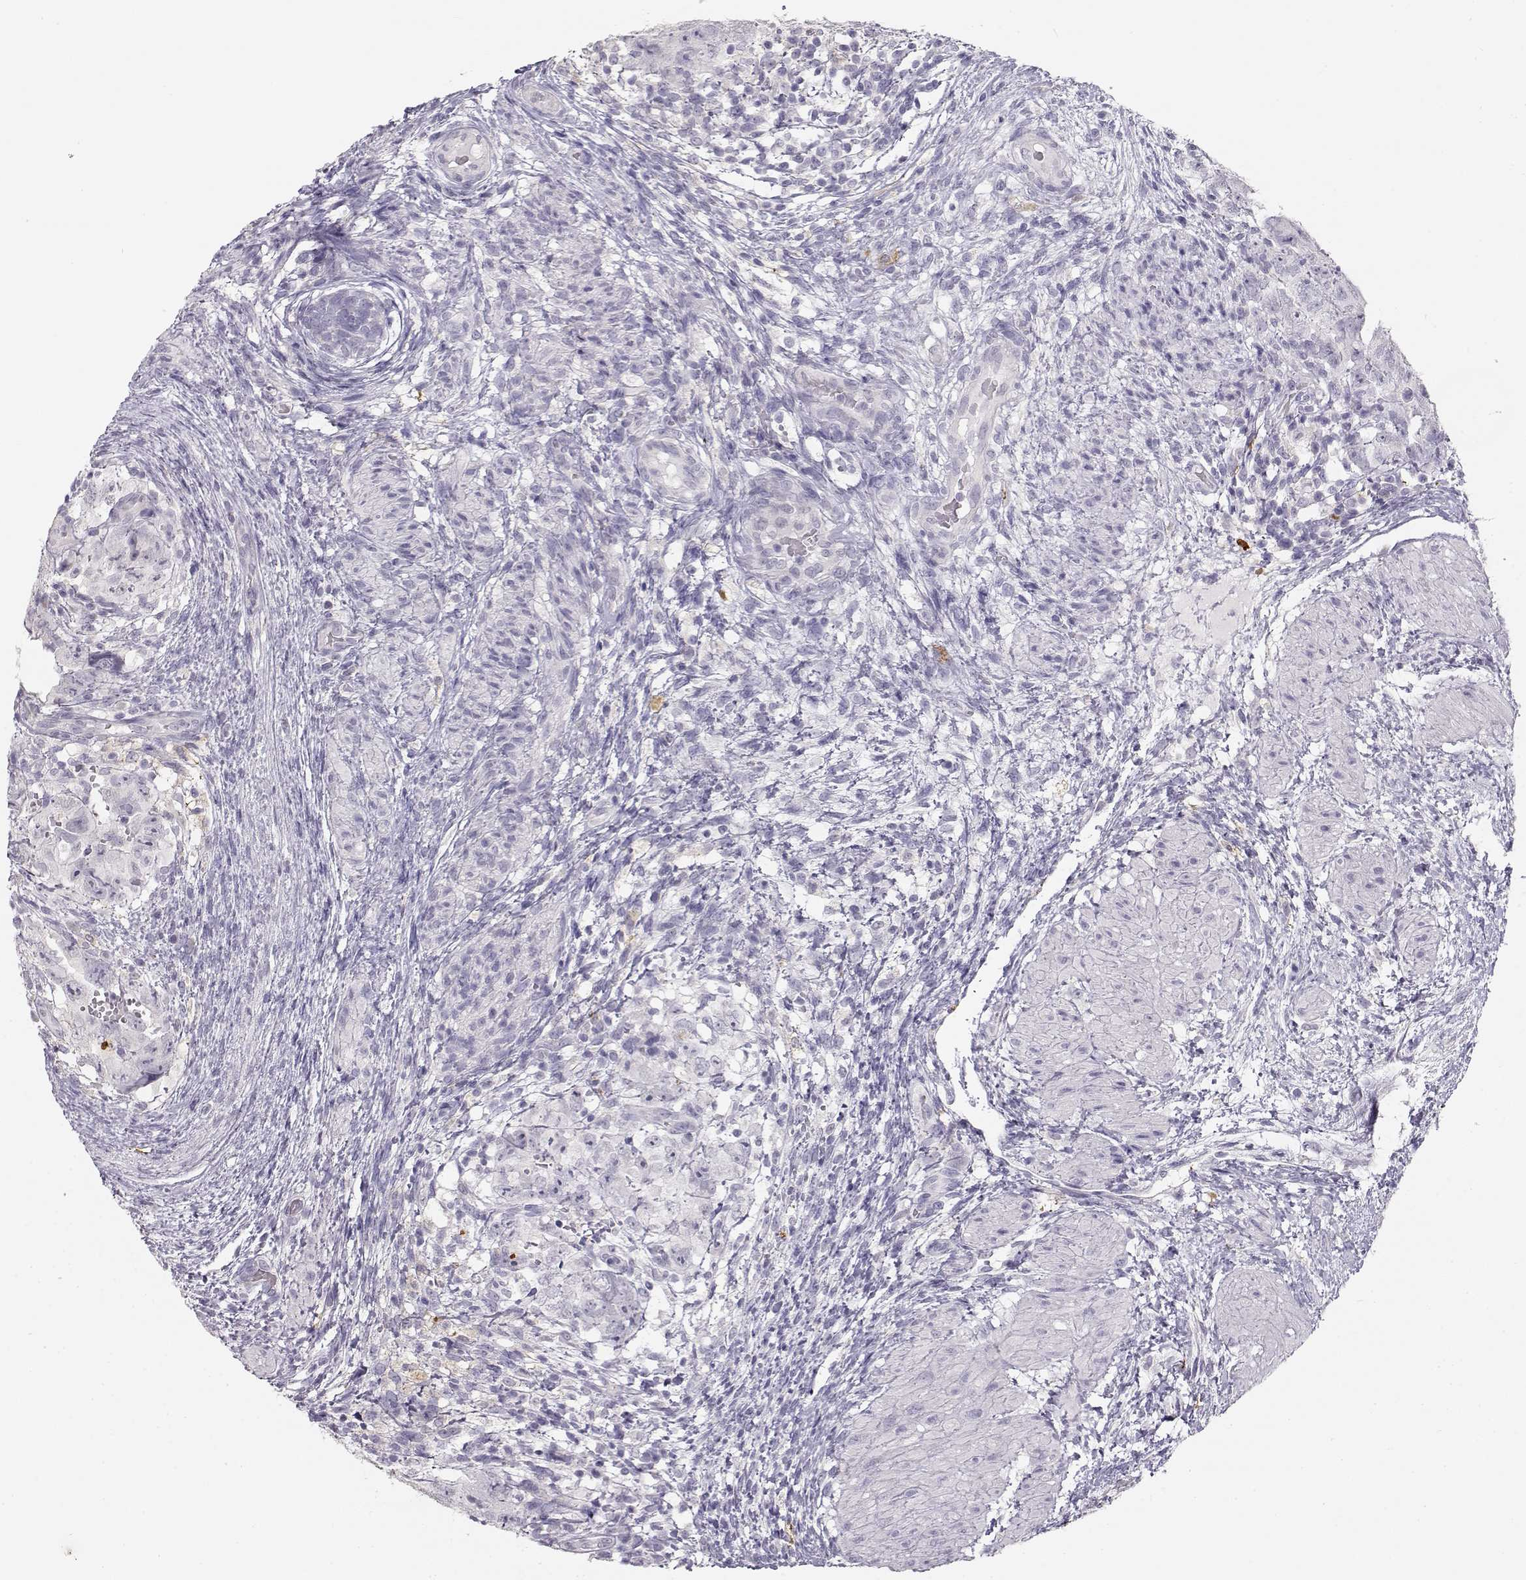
{"staining": {"intensity": "negative", "quantity": "none", "location": "none"}, "tissue": "testis cancer", "cell_type": "Tumor cells", "image_type": "cancer", "snomed": [{"axis": "morphology", "description": "Normal tissue, NOS"}, {"axis": "morphology", "description": "Carcinoma, Embryonal, NOS"}, {"axis": "topography", "description": "Testis"}, {"axis": "topography", "description": "Epididymis"}], "caption": "The image displays no significant positivity in tumor cells of testis embryonal carcinoma.", "gene": "NUTM1", "patient": {"sex": "male", "age": 24}}